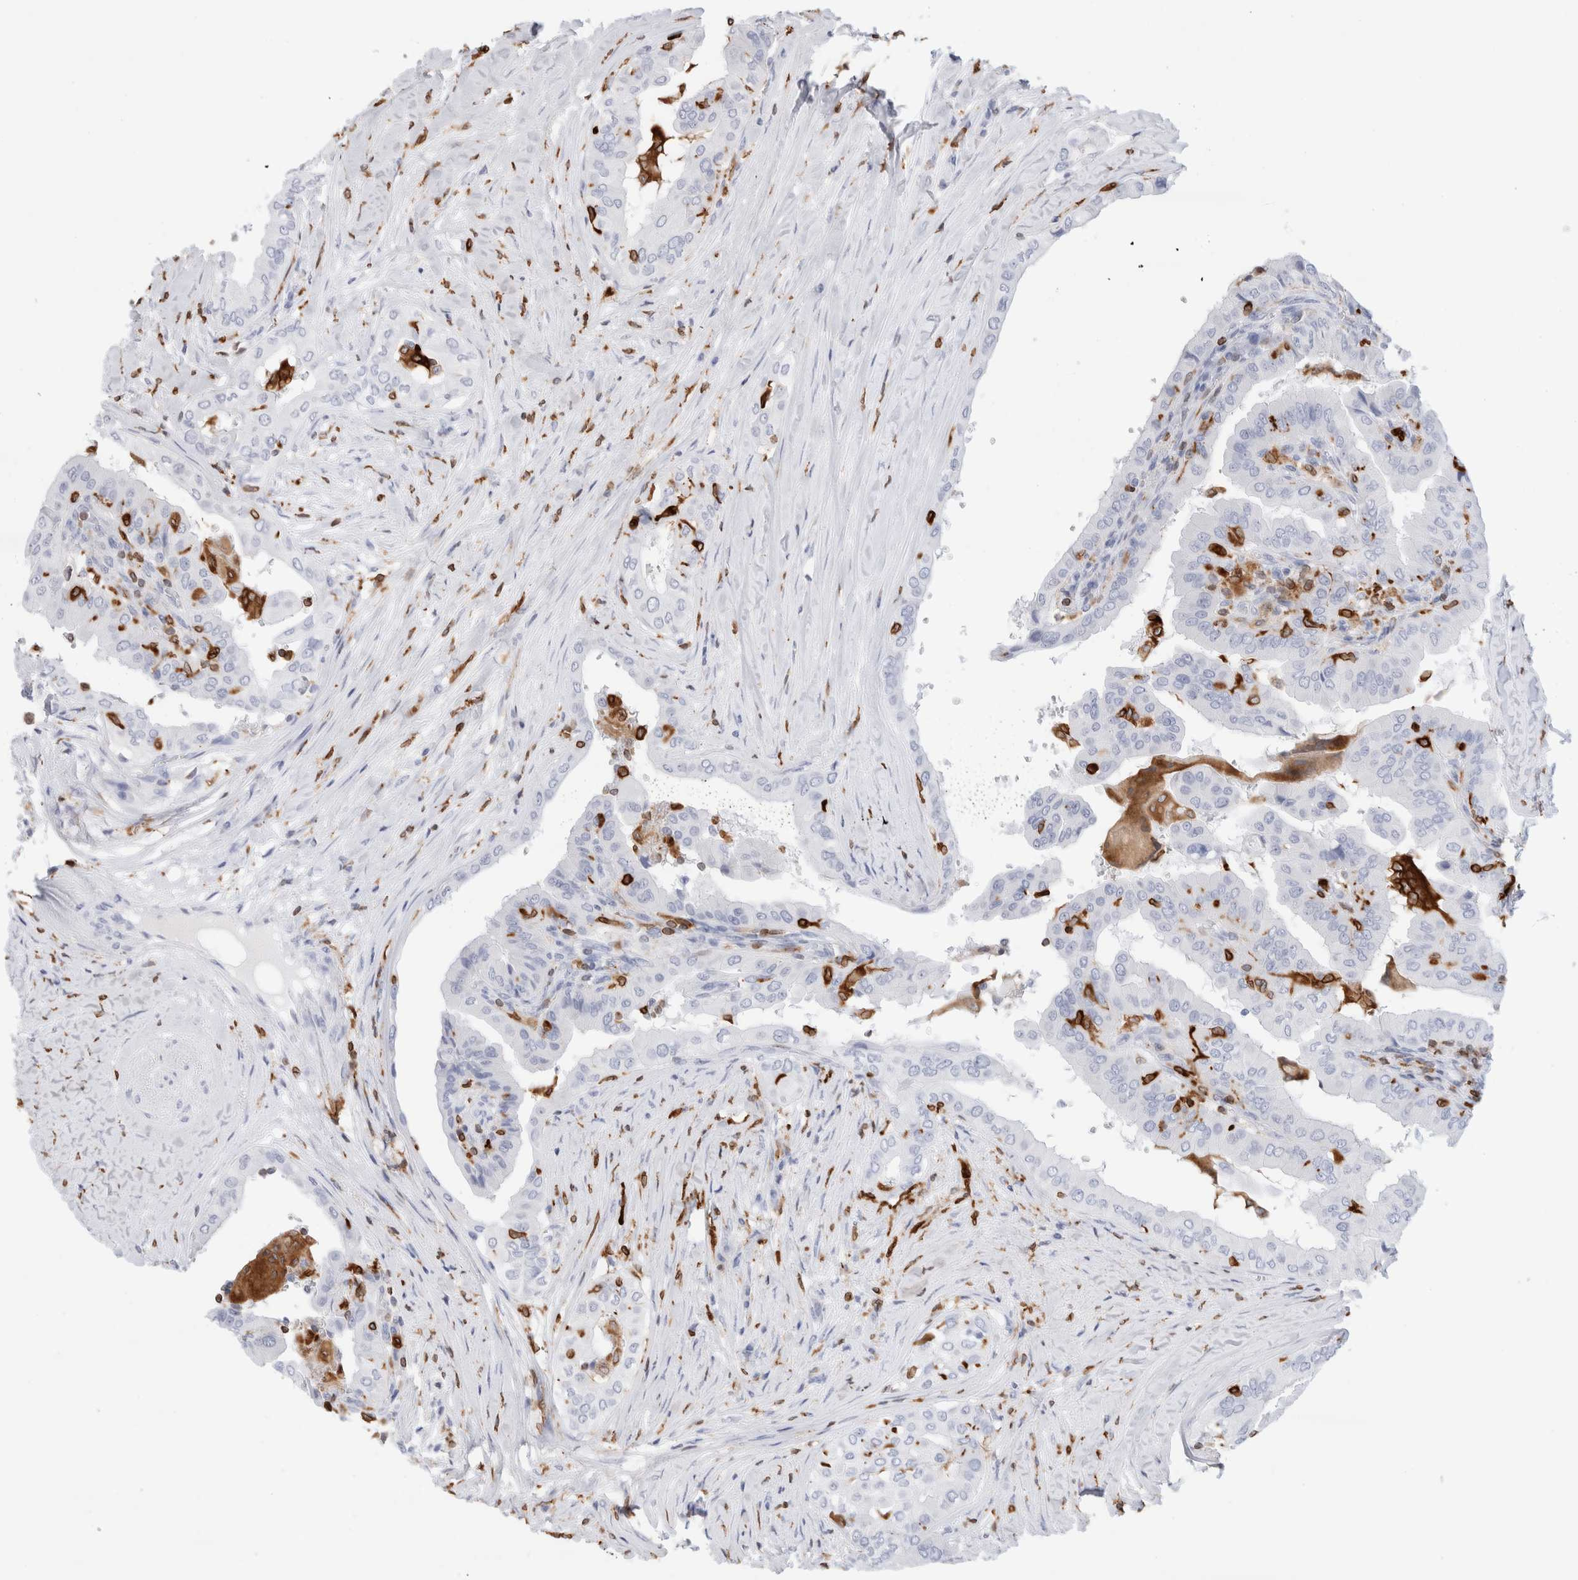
{"staining": {"intensity": "negative", "quantity": "none", "location": "none"}, "tissue": "thyroid cancer", "cell_type": "Tumor cells", "image_type": "cancer", "snomed": [{"axis": "morphology", "description": "Papillary adenocarcinoma, NOS"}, {"axis": "topography", "description": "Thyroid gland"}], "caption": "High magnification brightfield microscopy of thyroid papillary adenocarcinoma stained with DAB (brown) and counterstained with hematoxylin (blue): tumor cells show no significant staining.", "gene": "ALOX5AP", "patient": {"sex": "male", "age": 33}}